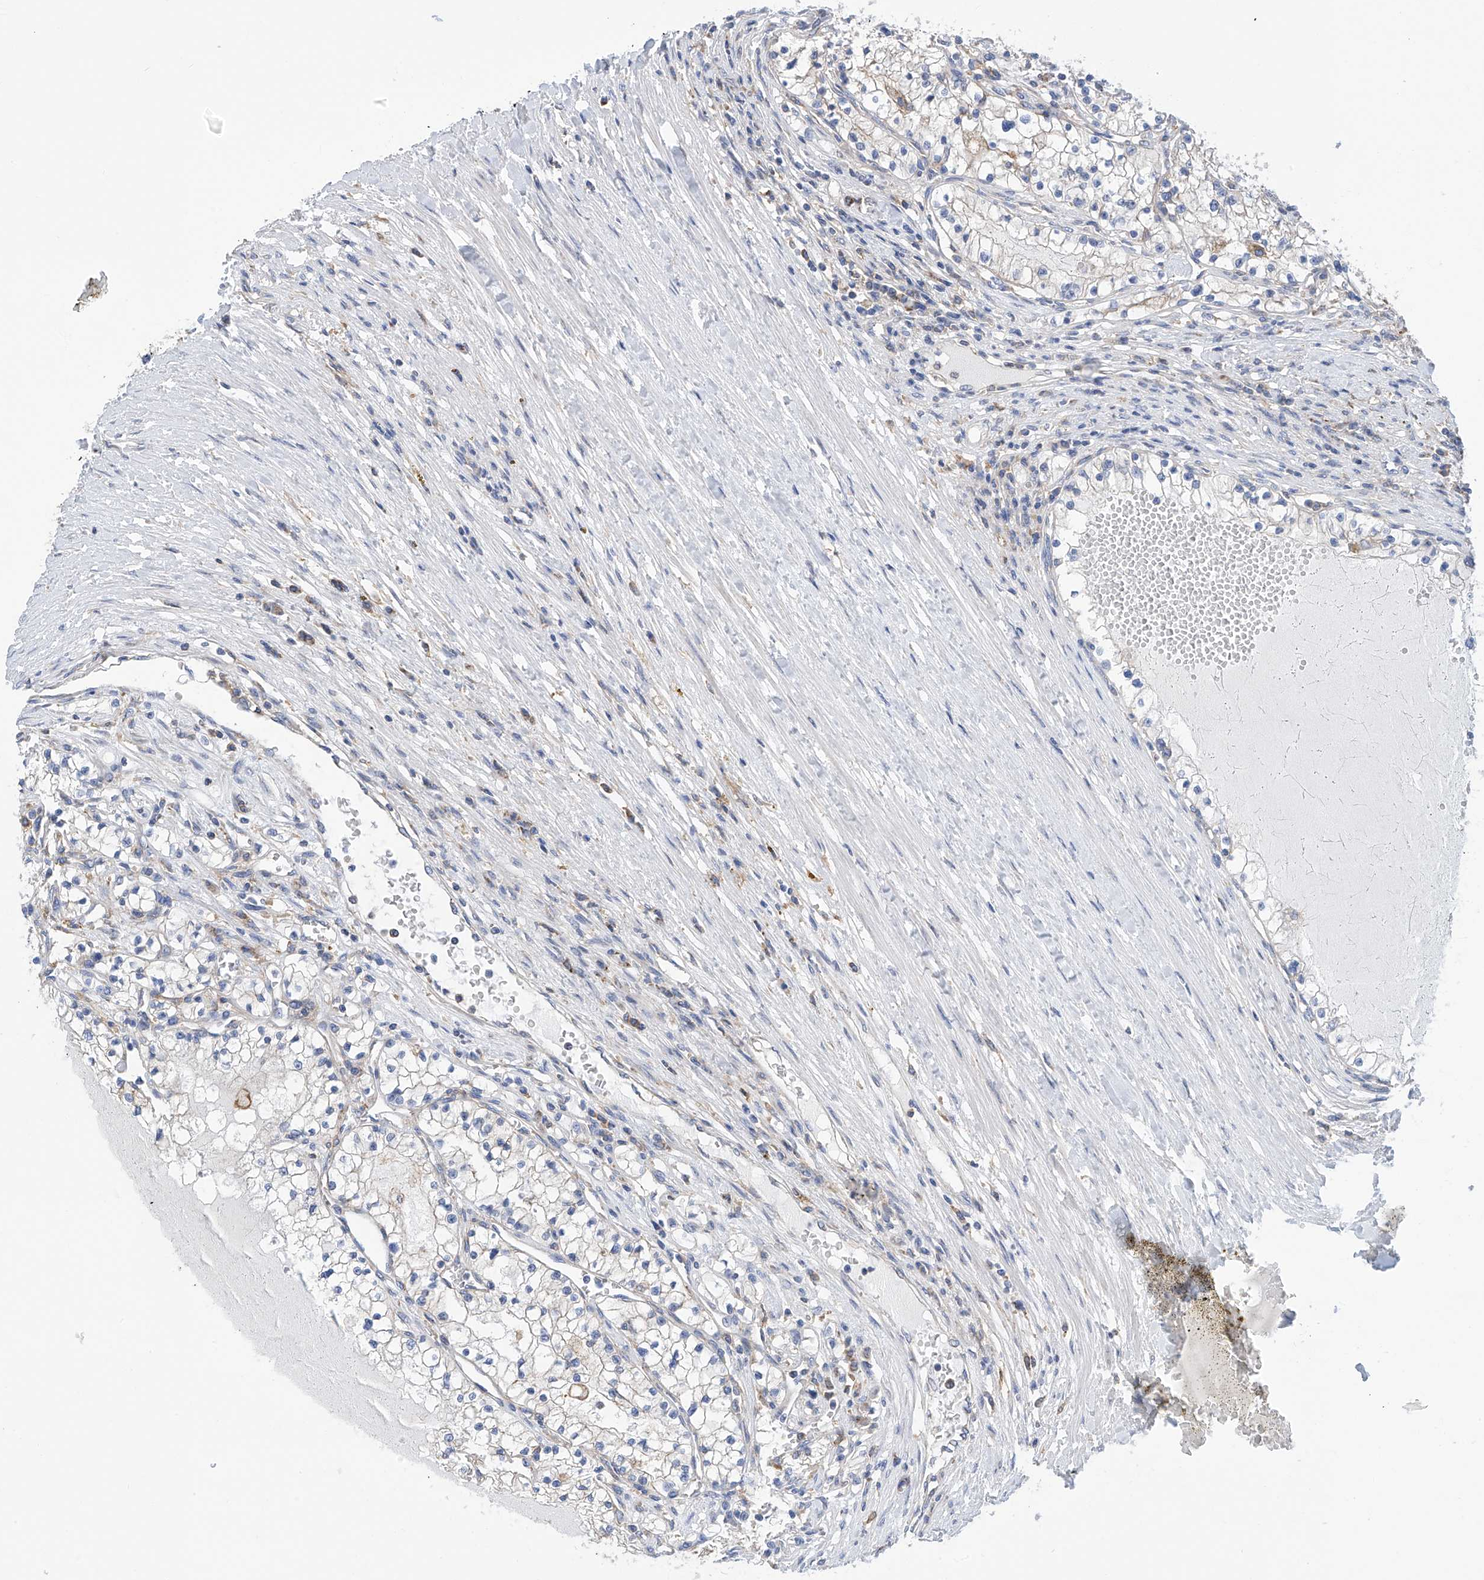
{"staining": {"intensity": "negative", "quantity": "none", "location": "none"}, "tissue": "renal cancer", "cell_type": "Tumor cells", "image_type": "cancer", "snomed": [{"axis": "morphology", "description": "Normal tissue, NOS"}, {"axis": "morphology", "description": "Adenocarcinoma, NOS"}, {"axis": "topography", "description": "Kidney"}], "caption": "Renal adenocarcinoma stained for a protein using immunohistochemistry reveals no staining tumor cells.", "gene": "P2RX7", "patient": {"sex": "male", "age": 68}}